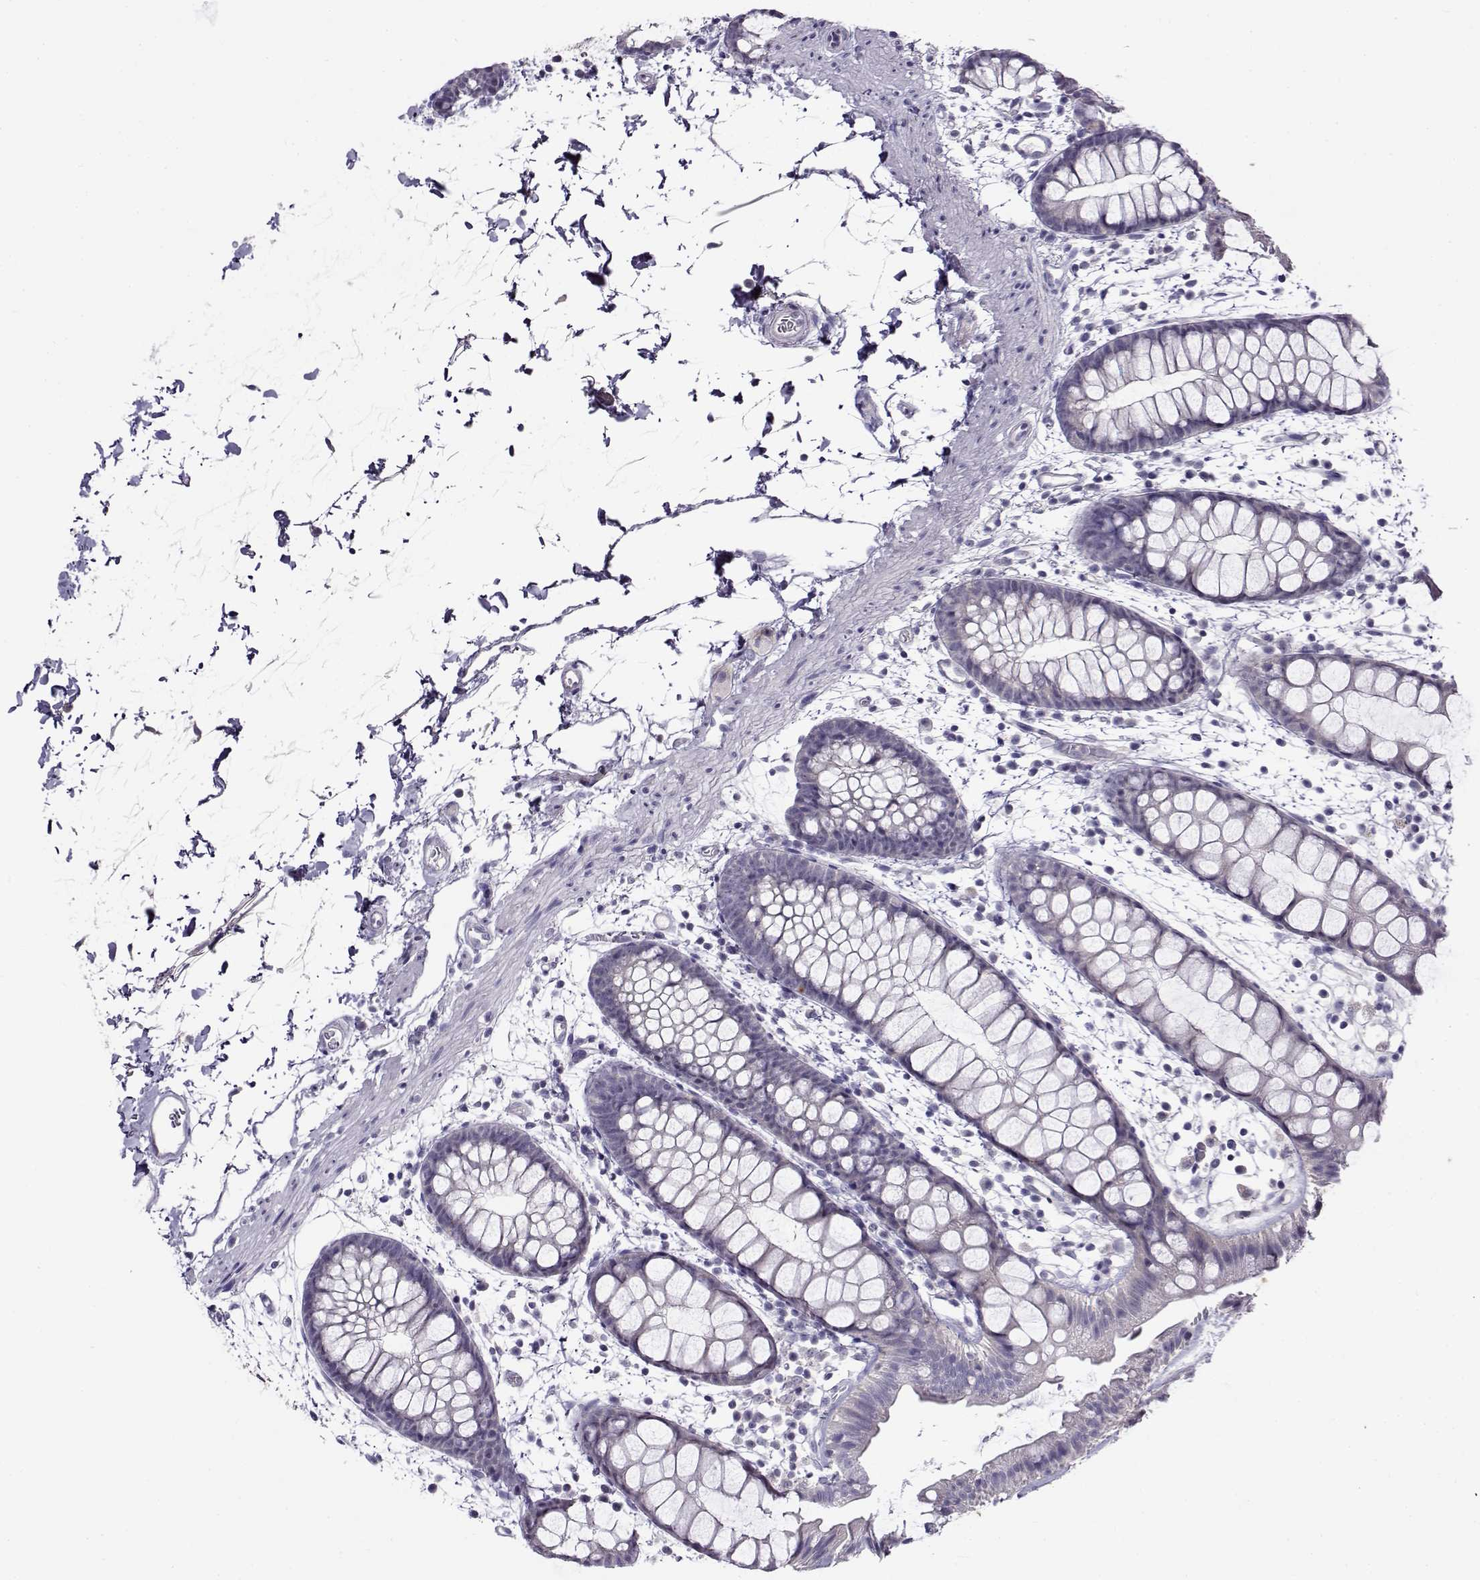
{"staining": {"intensity": "negative", "quantity": "none", "location": "none"}, "tissue": "rectum", "cell_type": "Glandular cells", "image_type": "normal", "snomed": [{"axis": "morphology", "description": "Normal tissue, NOS"}, {"axis": "topography", "description": "Rectum"}], "caption": "A high-resolution histopathology image shows immunohistochemistry (IHC) staining of normal rectum, which exhibits no significant positivity in glandular cells.", "gene": "FEZF1", "patient": {"sex": "male", "age": 57}}